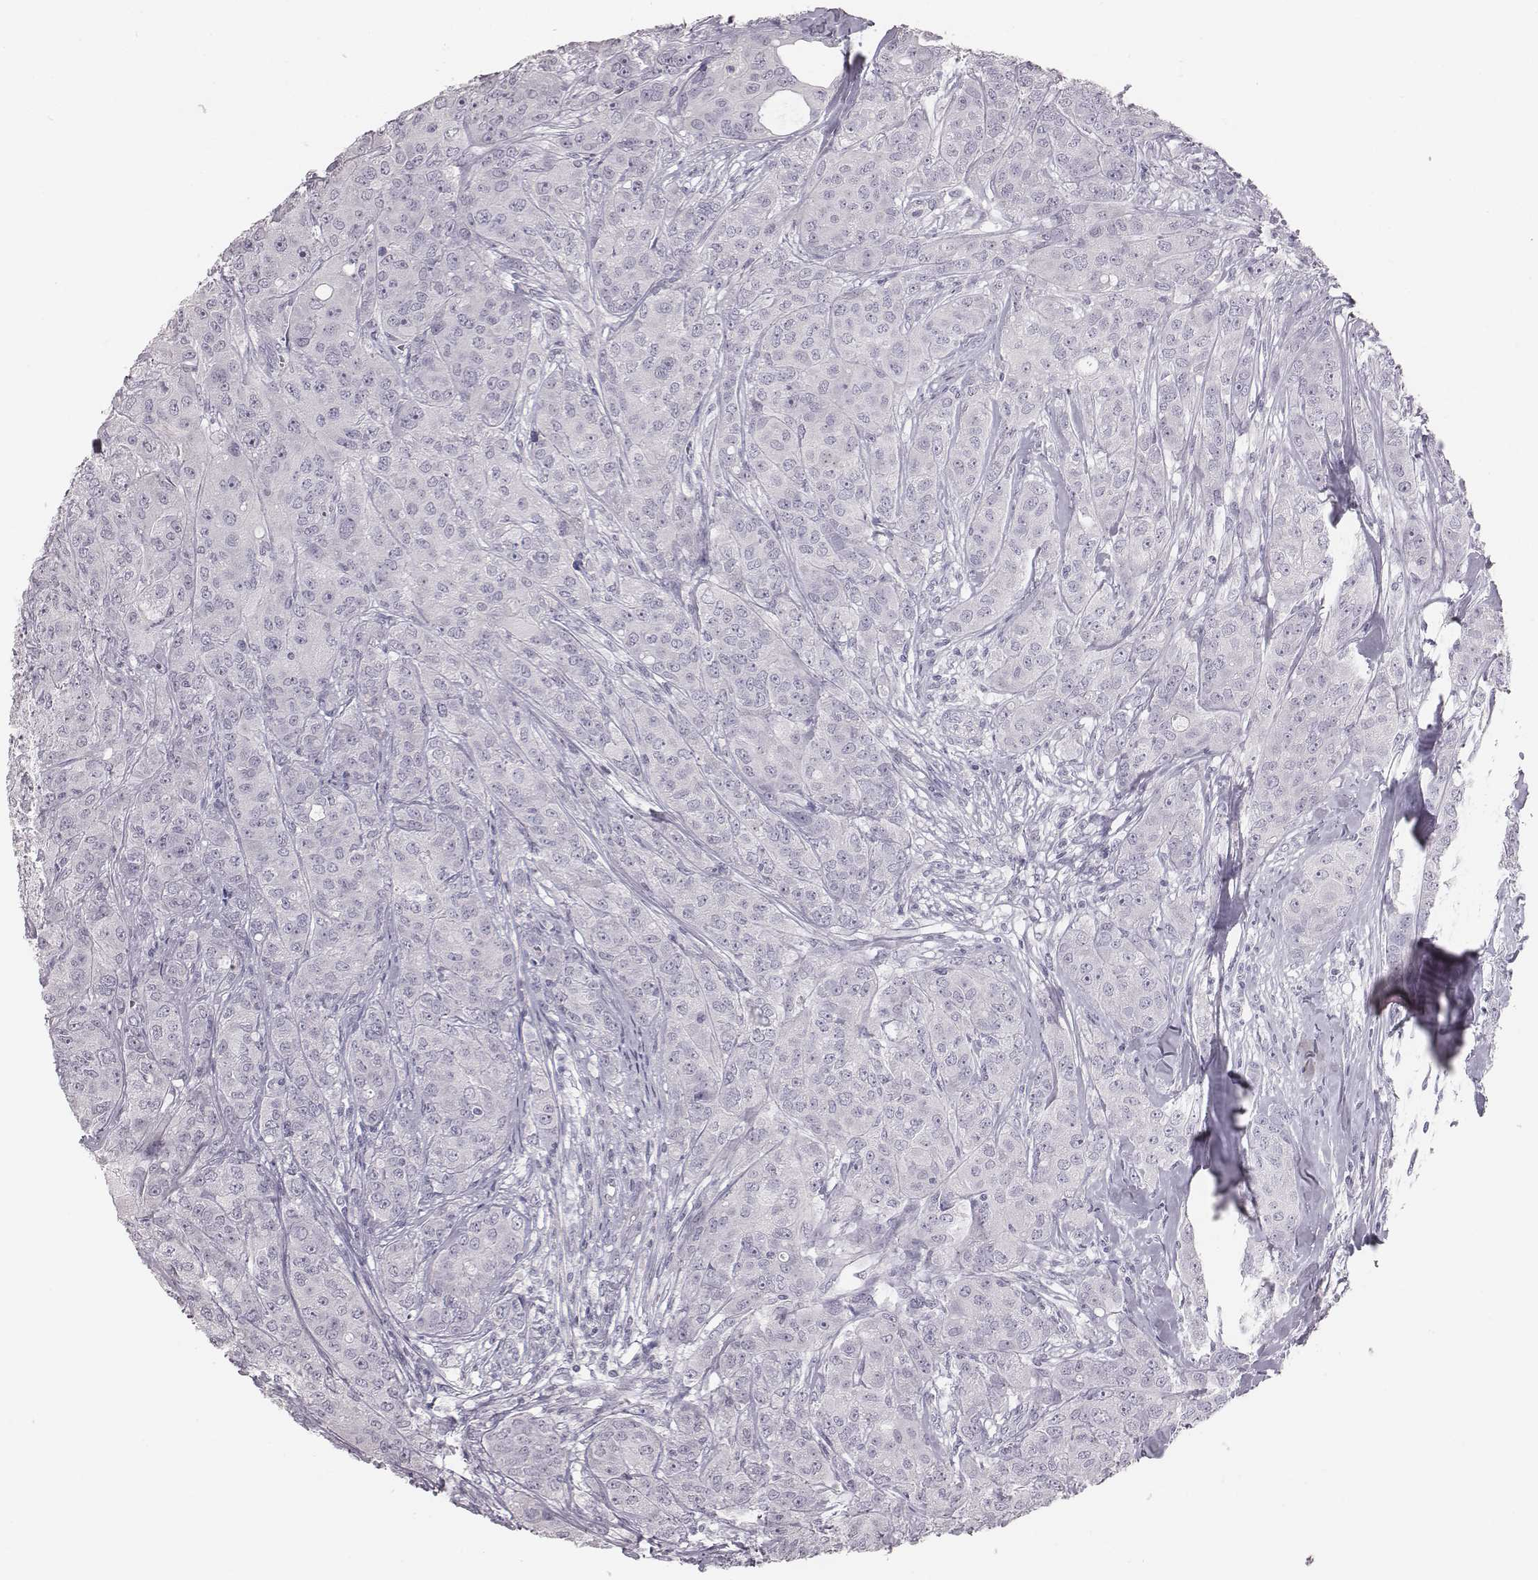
{"staining": {"intensity": "negative", "quantity": "none", "location": "none"}, "tissue": "breast cancer", "cell_type": "Tumor cells", "image_type": "cancer", "snomed": [{"axis": "morphology", "description": "Duct carcinoma"}, {"axis": "topography", "description": "Breast"}], "caption": "Immunohistochemistry (IHC) micrograph of breast cancer (invasive ductal carcinoma) stained for a protein (brown), which demonstrates no positivity in tumor cells. The staining is performed using DAB (3,3'-diaminobenzidine) brown chromogen with nuclei counter-stained in using hematoxylin.", "gene": "C6orf58", "patient": {"sex": "female", "age": 43}}